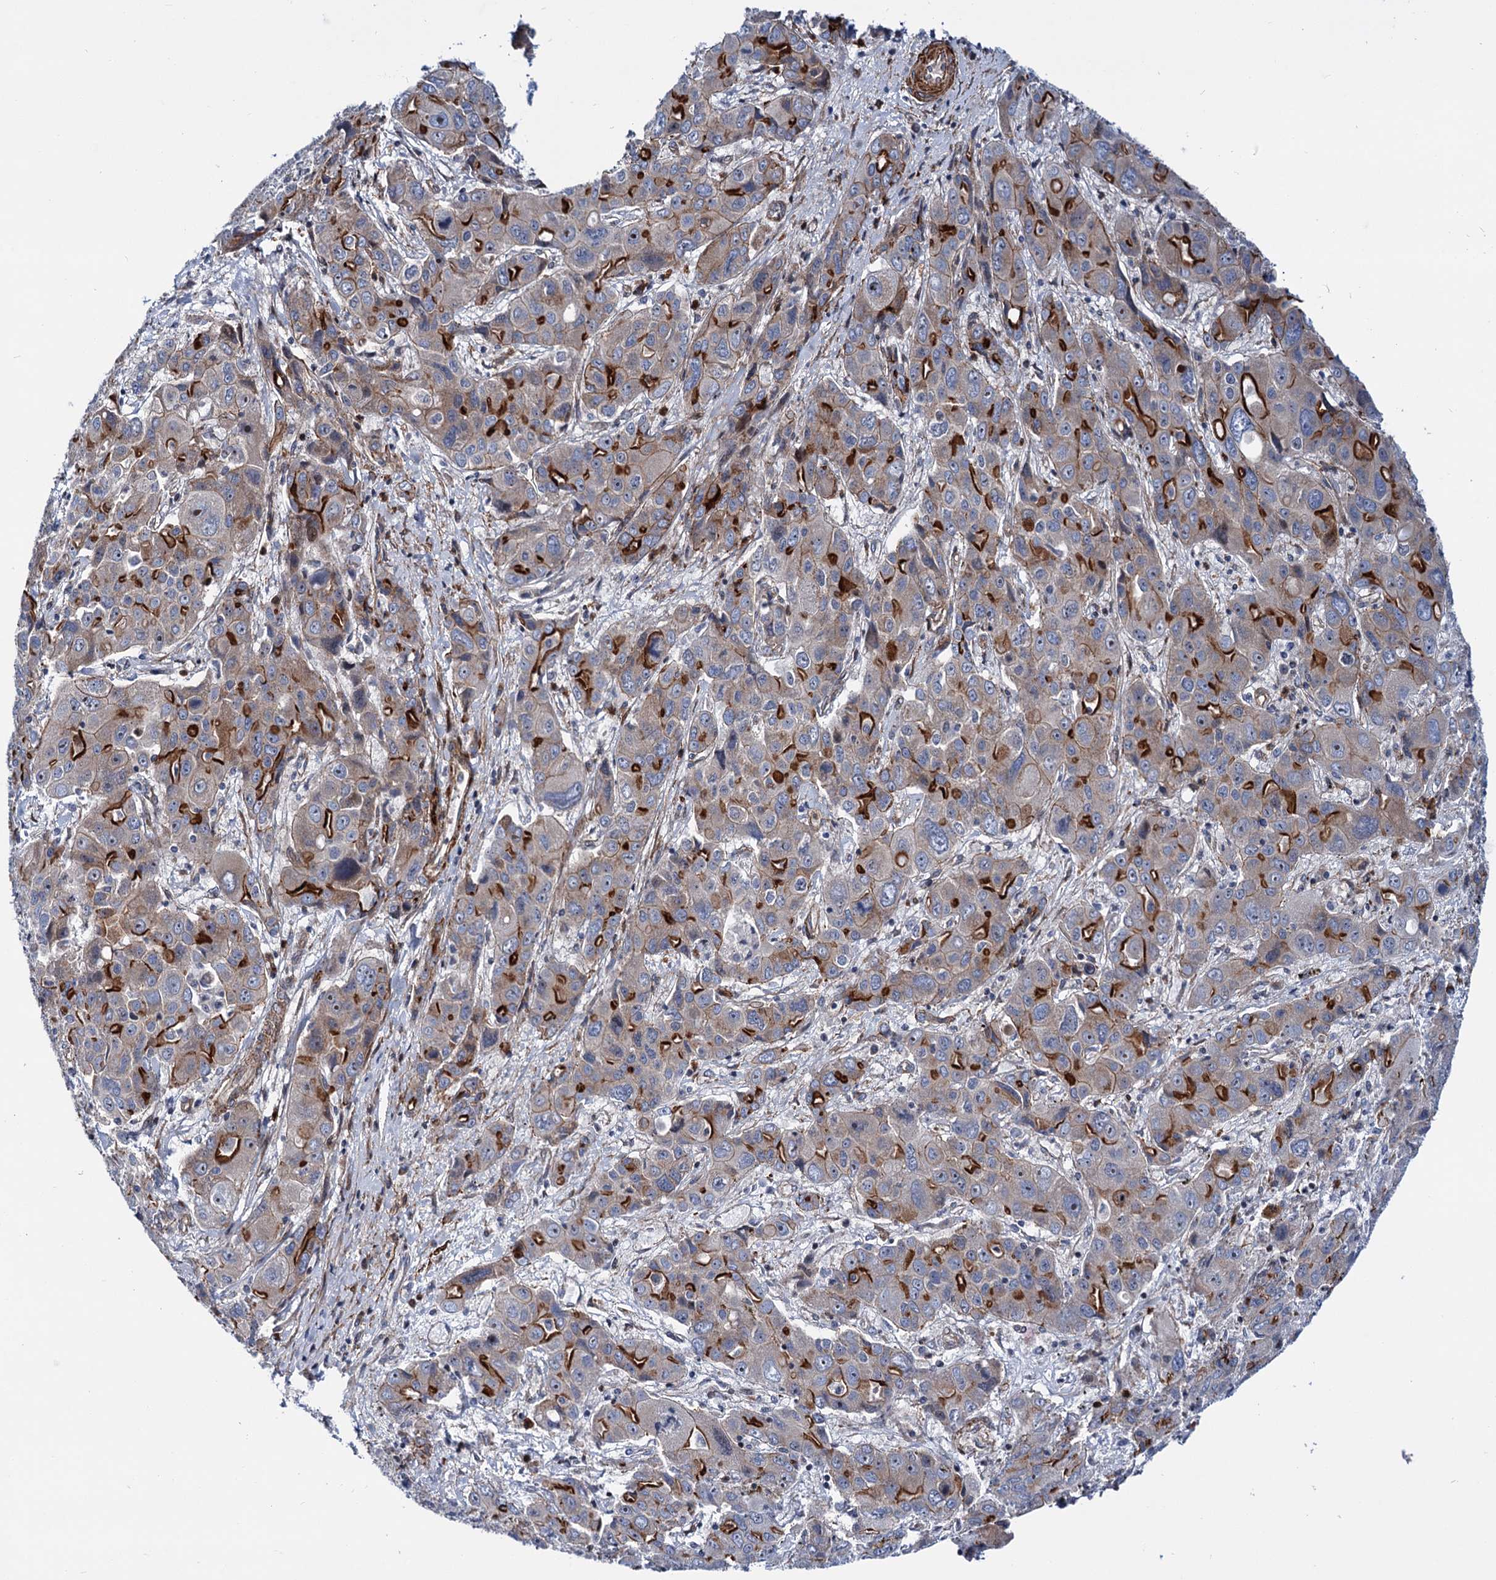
{"staining": {"intensity": "strong", "quantity": "25%-75%", "location": "cytoplasmic/membranous"}, "tissue": "liver cancer", "cell_type": "Tumor cells", "image_type": "cancer", "snomed": [{"axis": "morphology", "description": "Cholangiocarcinoma"}, {"axis": "topography", "description": "Liver"}], "caption": "Liver cancer (cholangiocarcinoma) stained for a protein exhibits strong cytoplasmic/membranous positivity in tumor cells. Nuclei are stained in blue.", "gene": "THAP9", "patient": {"sex": "male", "age": 67}}